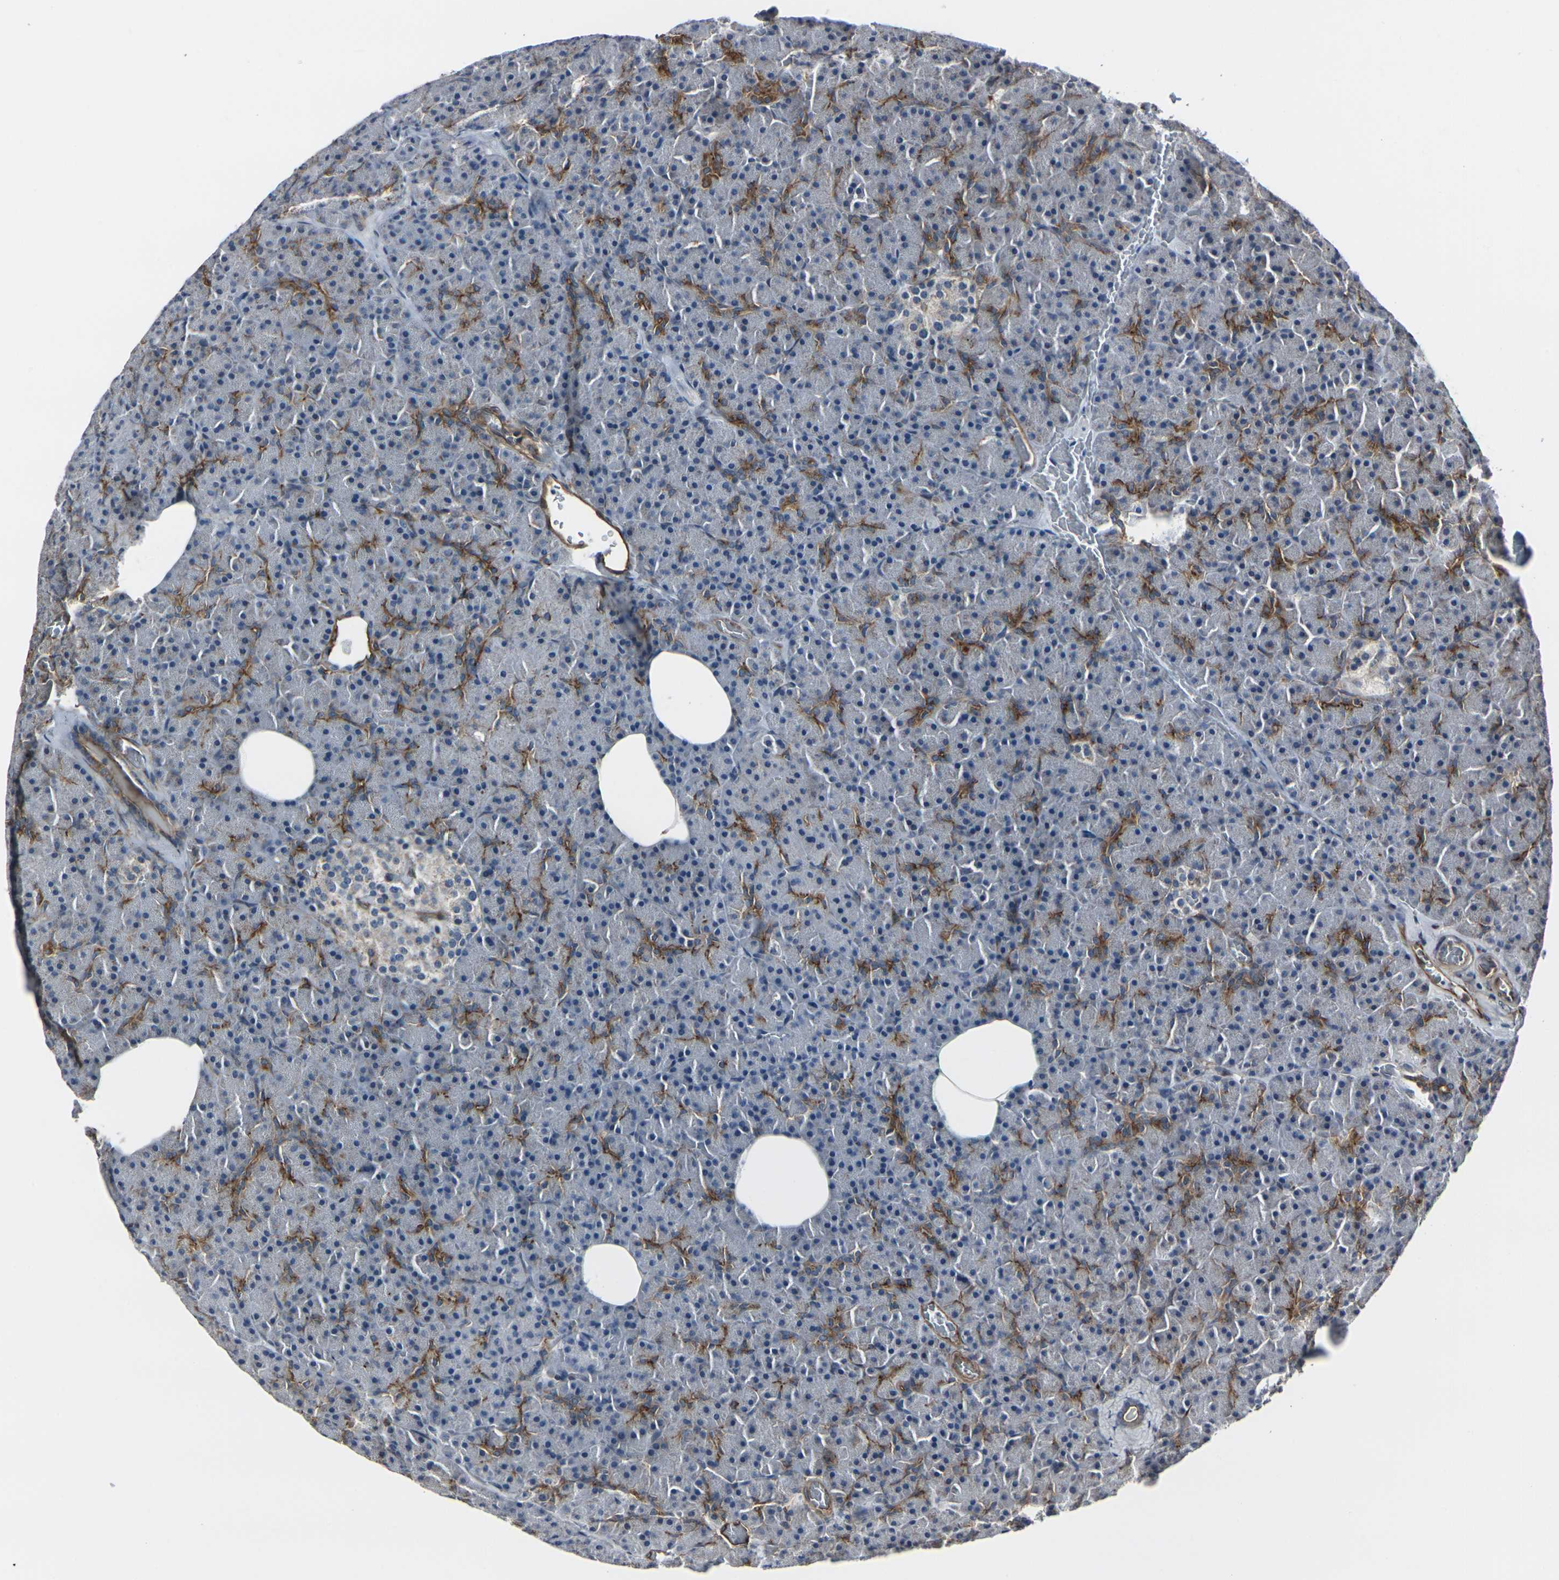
{"staining": {"intensity": "moderate", "quantity": "25%-75%", "location": "cytoplasmic/membranous"}, "tissue": "pancreas", "cell_type": "Exocrine glandular cells", "image_type": "normal", "snomed": [{"axis": "morphology", "description": "Normal tissue, NOS"}, {"axis": "topography", "description": "Pancreas"}], "caption": "Benign pancreas exhibits moderate cytoplasmic/membranous expression in about 25%-75% of exocrine glandular cells.", "gene": "MYOF", "patient": {"sex": "female", "age": 35}}